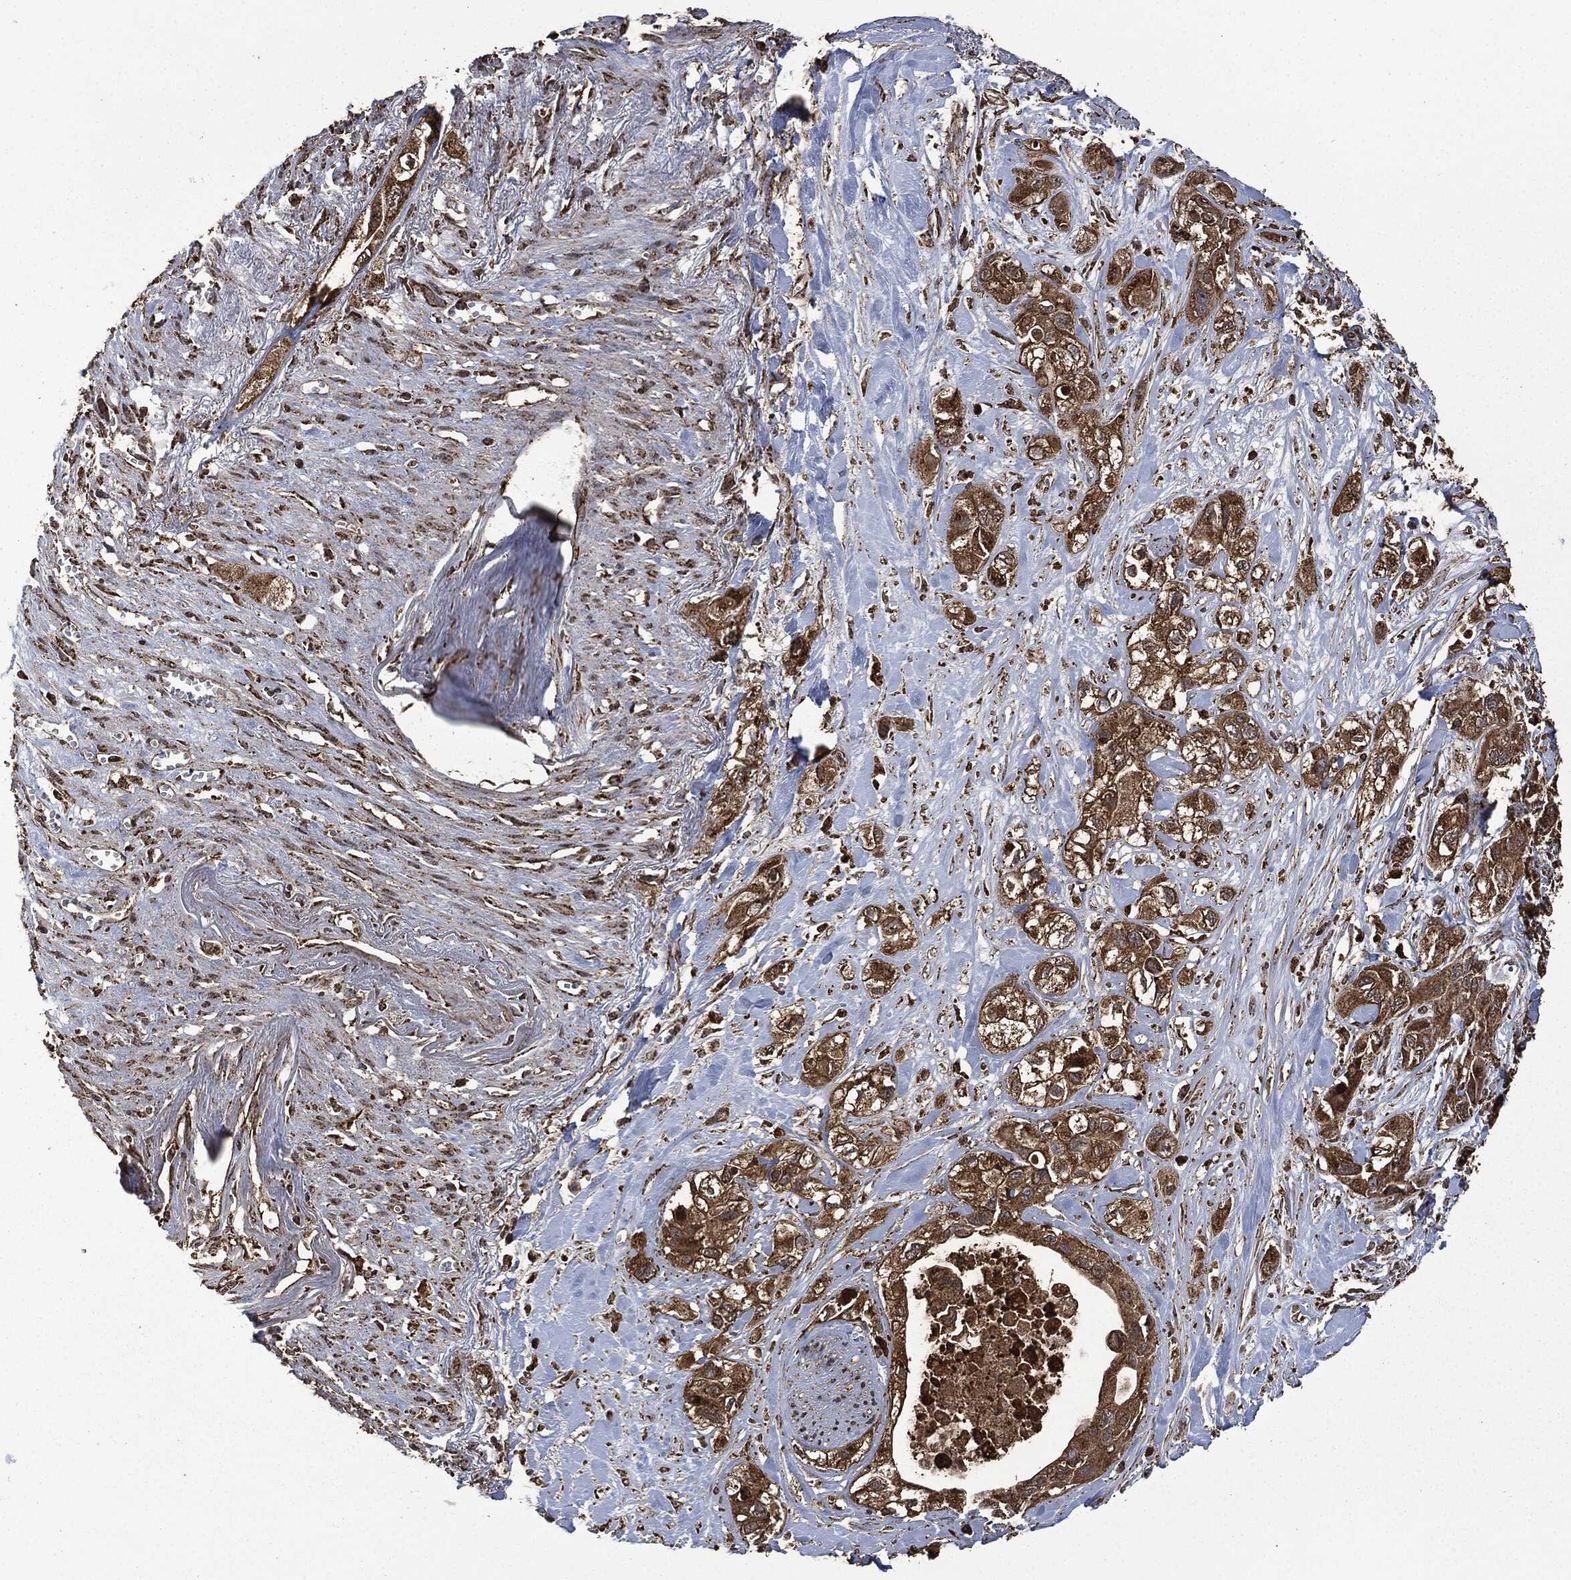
{"staining": {"intensity": "strong", "quantity": ">75%", "location": "cytoplasmic/membranous"}, "tissue": "pancreatic cancer", "cell_type": "Tumor cells", "image_type": "cancer", "snomed": [{"axis": "morphology", "description": "Adenocarcinoma, NOS"}, {"axis": "topography", "description": "Pancreas"}], "caption": "Tumor cells exhibit high levels of strong cytoplasmic/membranous staining in approximately >75% of cells in human pancreatic adenocarcinoma.", "gene": "LIG3", "patient": {"sex": "male", "age": 72}}